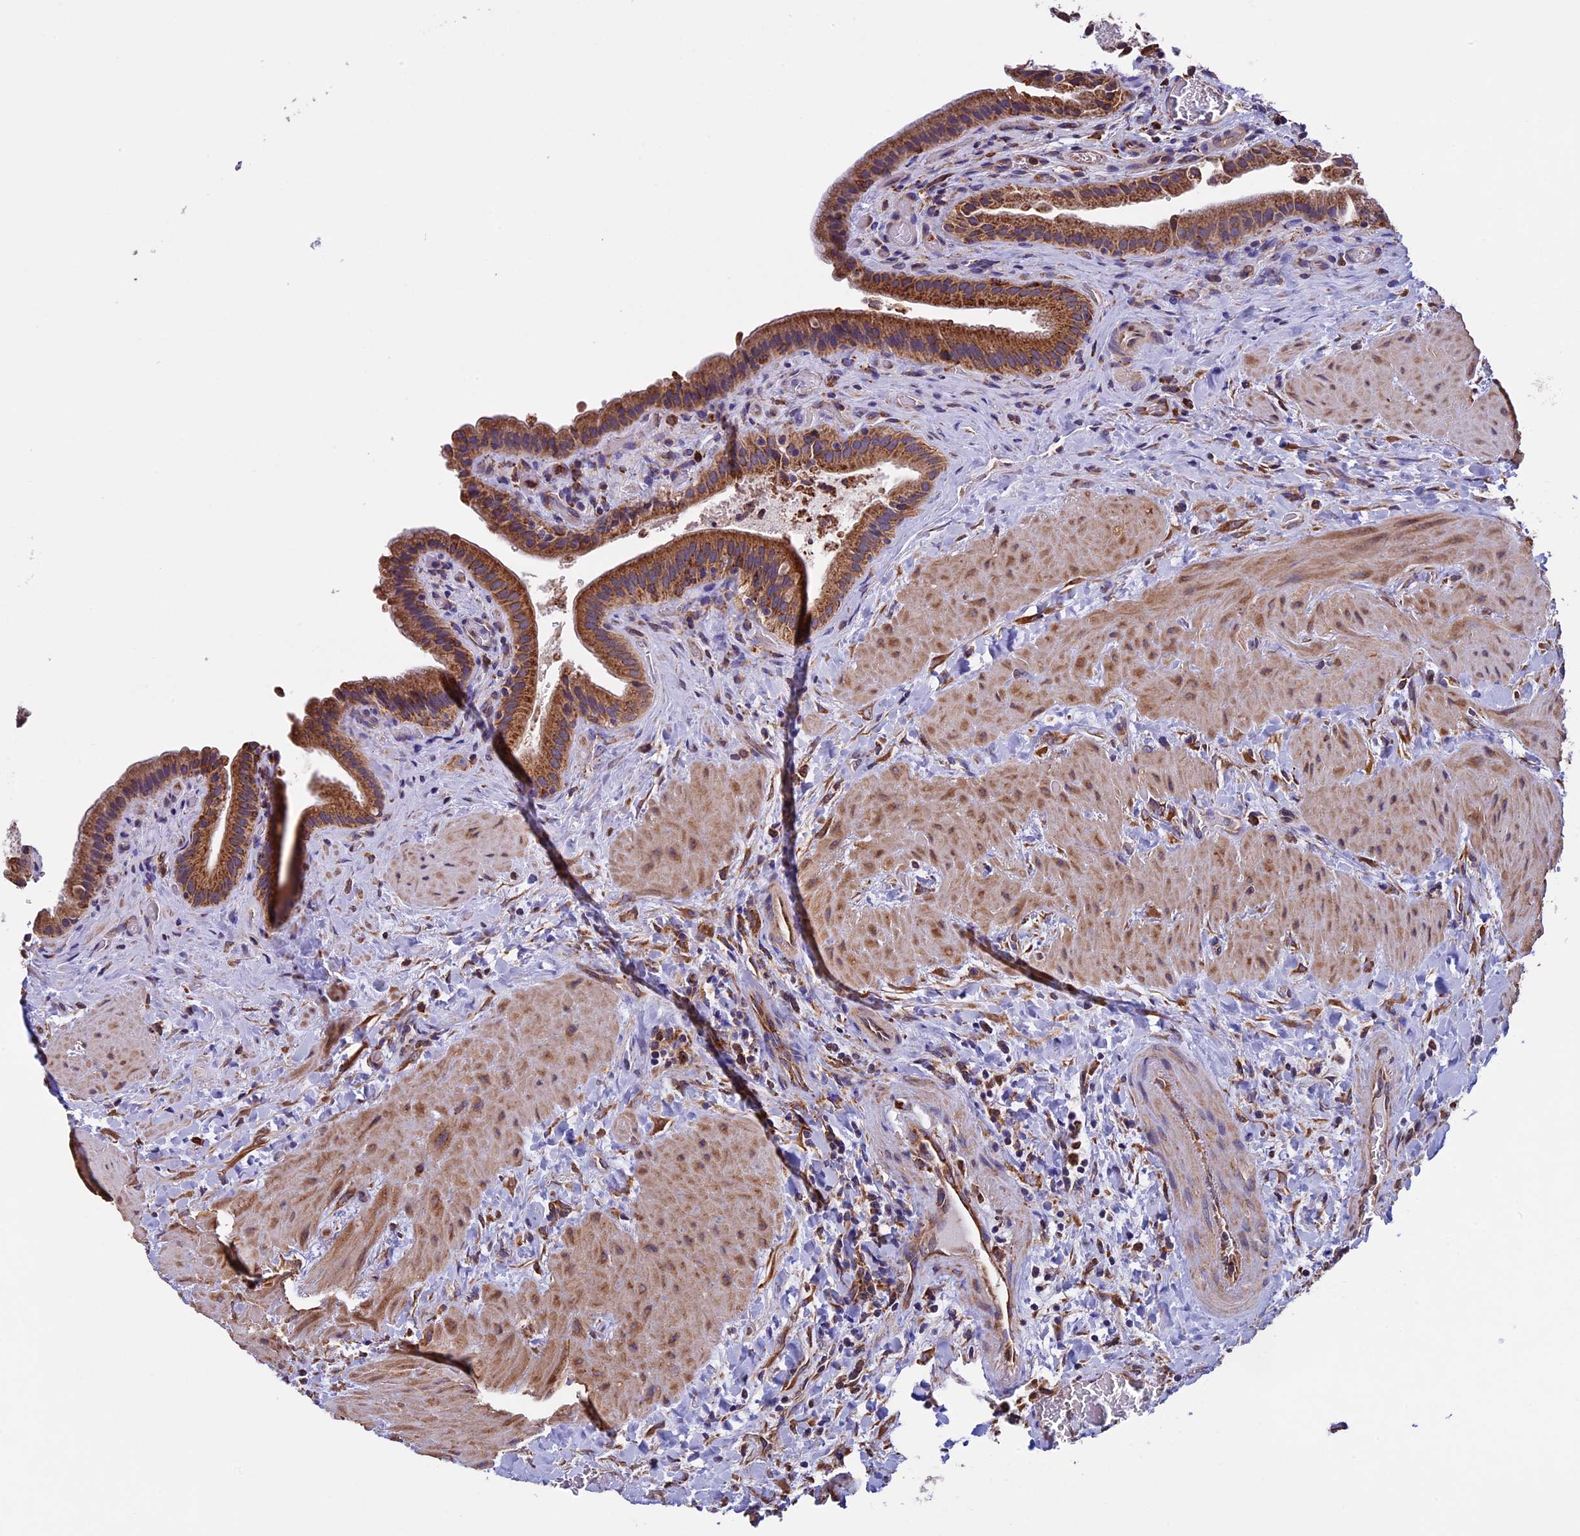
{"staining": {"intensity": "moderate", "quantity": ">75%", "location": "cytoplasmic/membranous"}, "tissue": "gallbladder", "cell_type": "Glandular cells", "image_type": "normal", "snomed": [{"axis": "morphology", "description": "Normal tissue, NOS"}, {"axis": "topography", "description": "Gallbladder"}], "caption": "Immunohistochemistry (IHC) histopathology image of unremarkable gallbladder stained for a protein (brown), which reveals medium levels of moderate cytoplasmic/membranous expression in approximately >75% of glandular cells.", "gene": "BTBD3", "patient": {"sex": "male", "age": 24}}